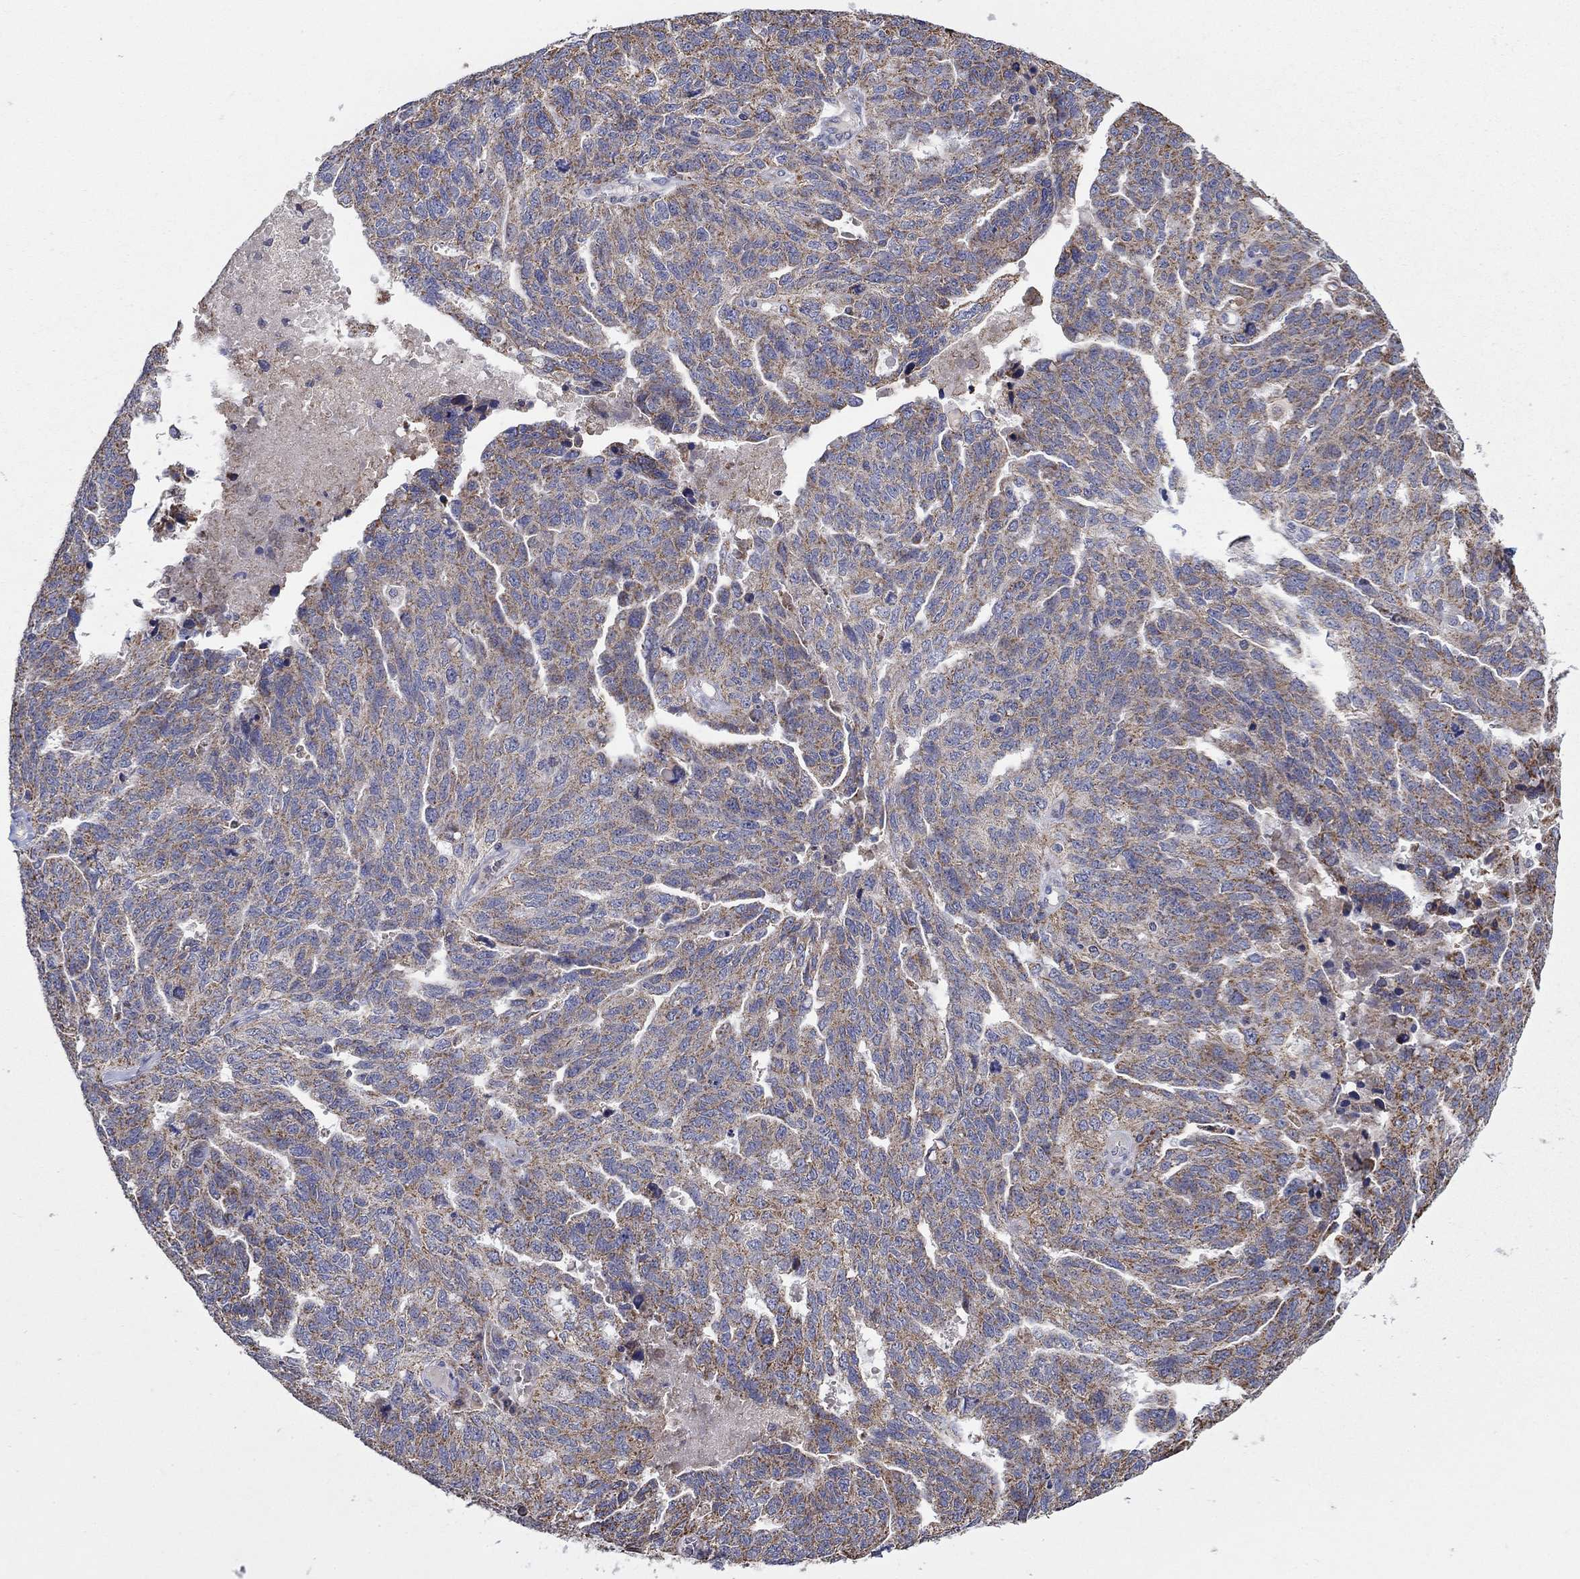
{"staining": {"intensity": "moderate", "quantity": ">75%", "location": "cytoplasmic/membranous"}, "tissue": "ovarian cancer", "cell_type": "Tumor cells", "image_type": "cancer", "snomed": [{"axis": "morphology", "description": "Cystadenocarcinoma, serous, NOS"}, {"axis": "topography", "description": "Ovary"}], "caption": "About >75% of tumor cells in human serous cystadenocarcinoma (ovarian) demonstrate moderate cytoplasmic/membranous protein positivity as visualized by brown immunohistochemical staining.", "gene": "HPS5", "patient": {"sex": "female", "age": 71}}